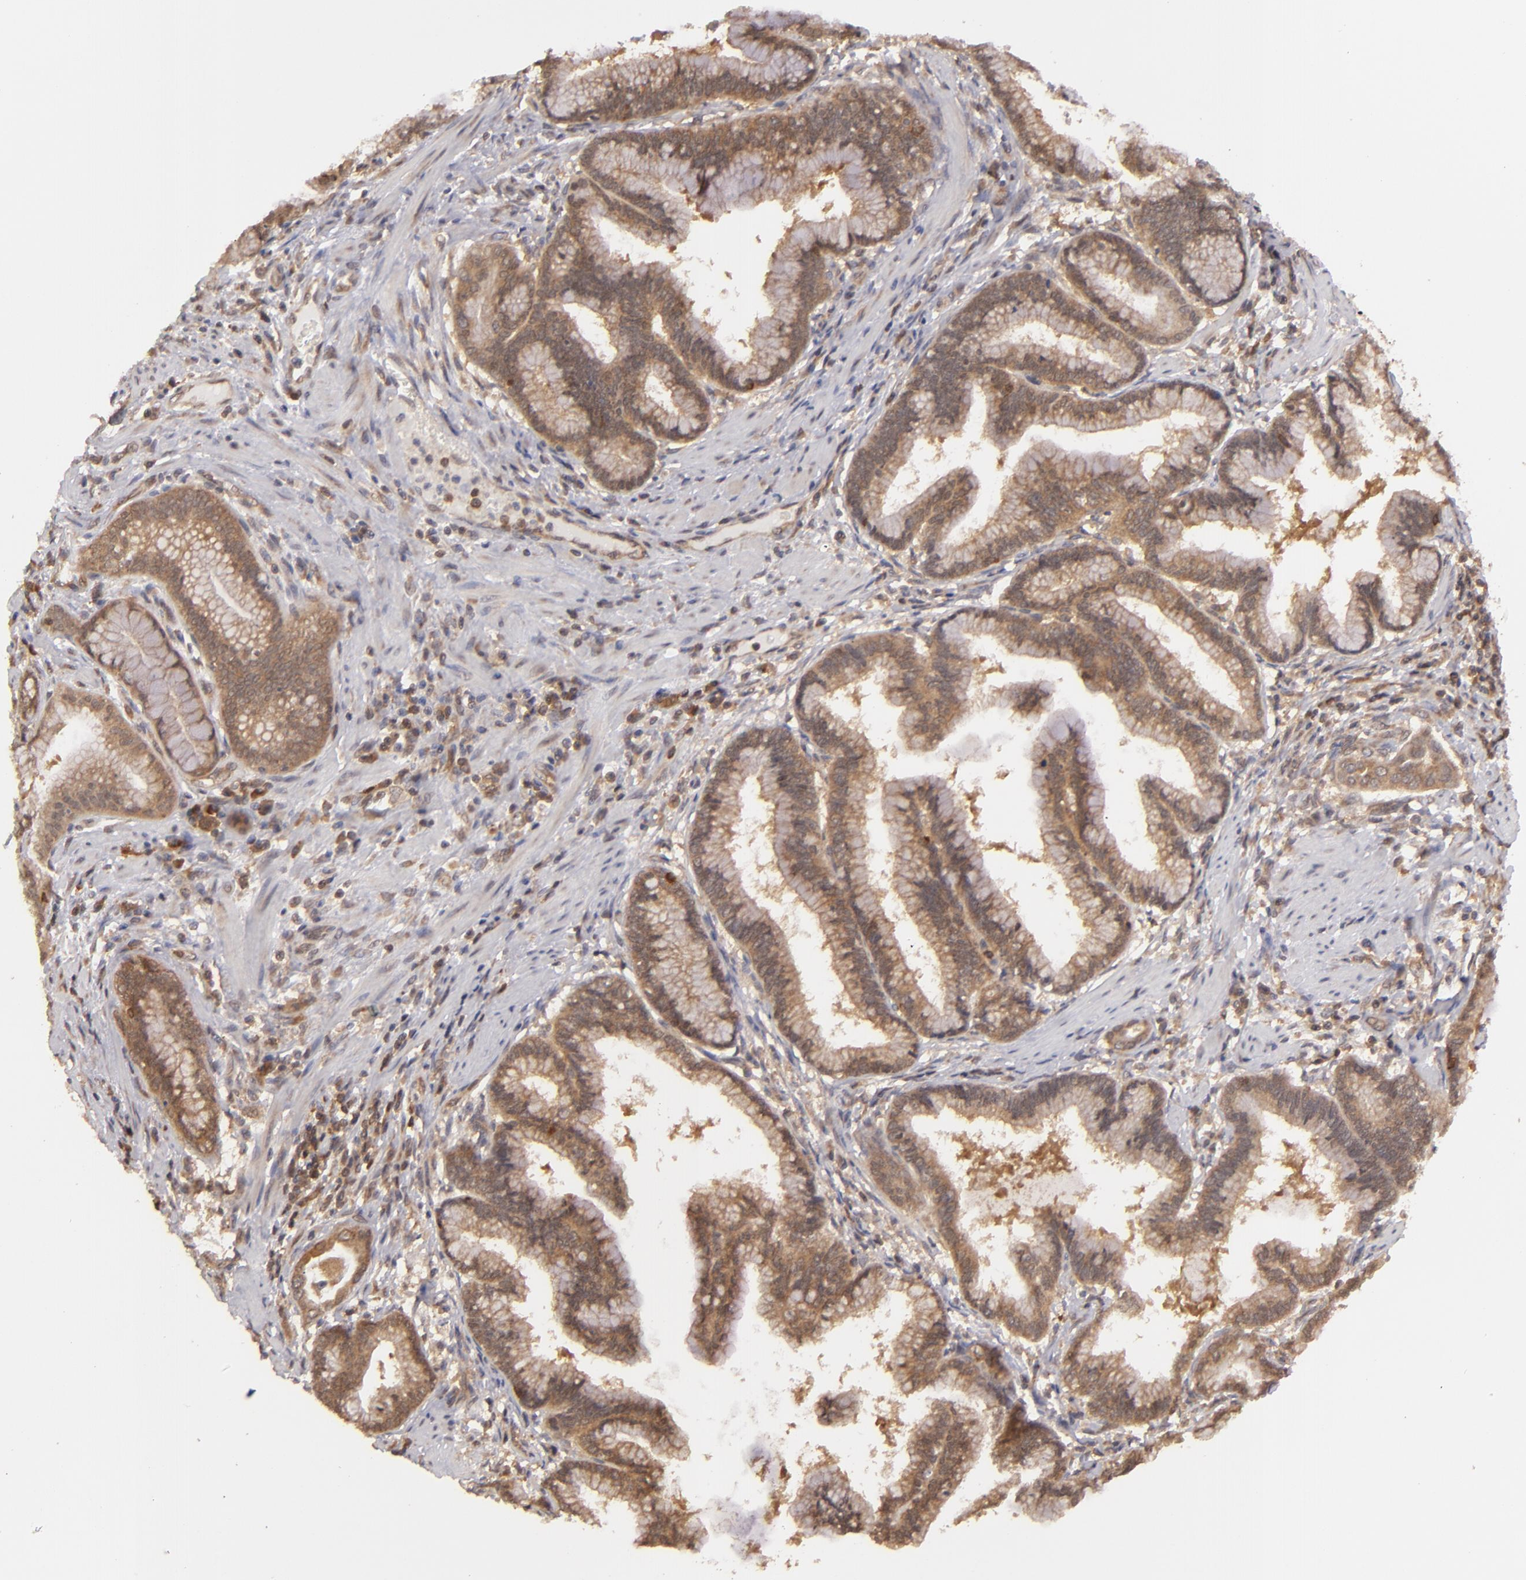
{"staining": {"intensity": "moderate", "quantity": ">75%", "location": "cytoplasmic/membranous"}, "tissue": "pancreatic cancer", "cell_type": "Tumor cells", "image_type": "cancer", "snomed": [{"axis": "morphology", "description": "Adenocarcinoma, NOS"}, {"axis": "topography", "description": "Pancreas"}], "caption": "Tumor cells show medium levels of moderate cytoplasmic/membranous positivity in about >75% of cells in human pancreatic cancer.", "gene": "MAPK3", "patient": {"sex": "female", "age": 64}}